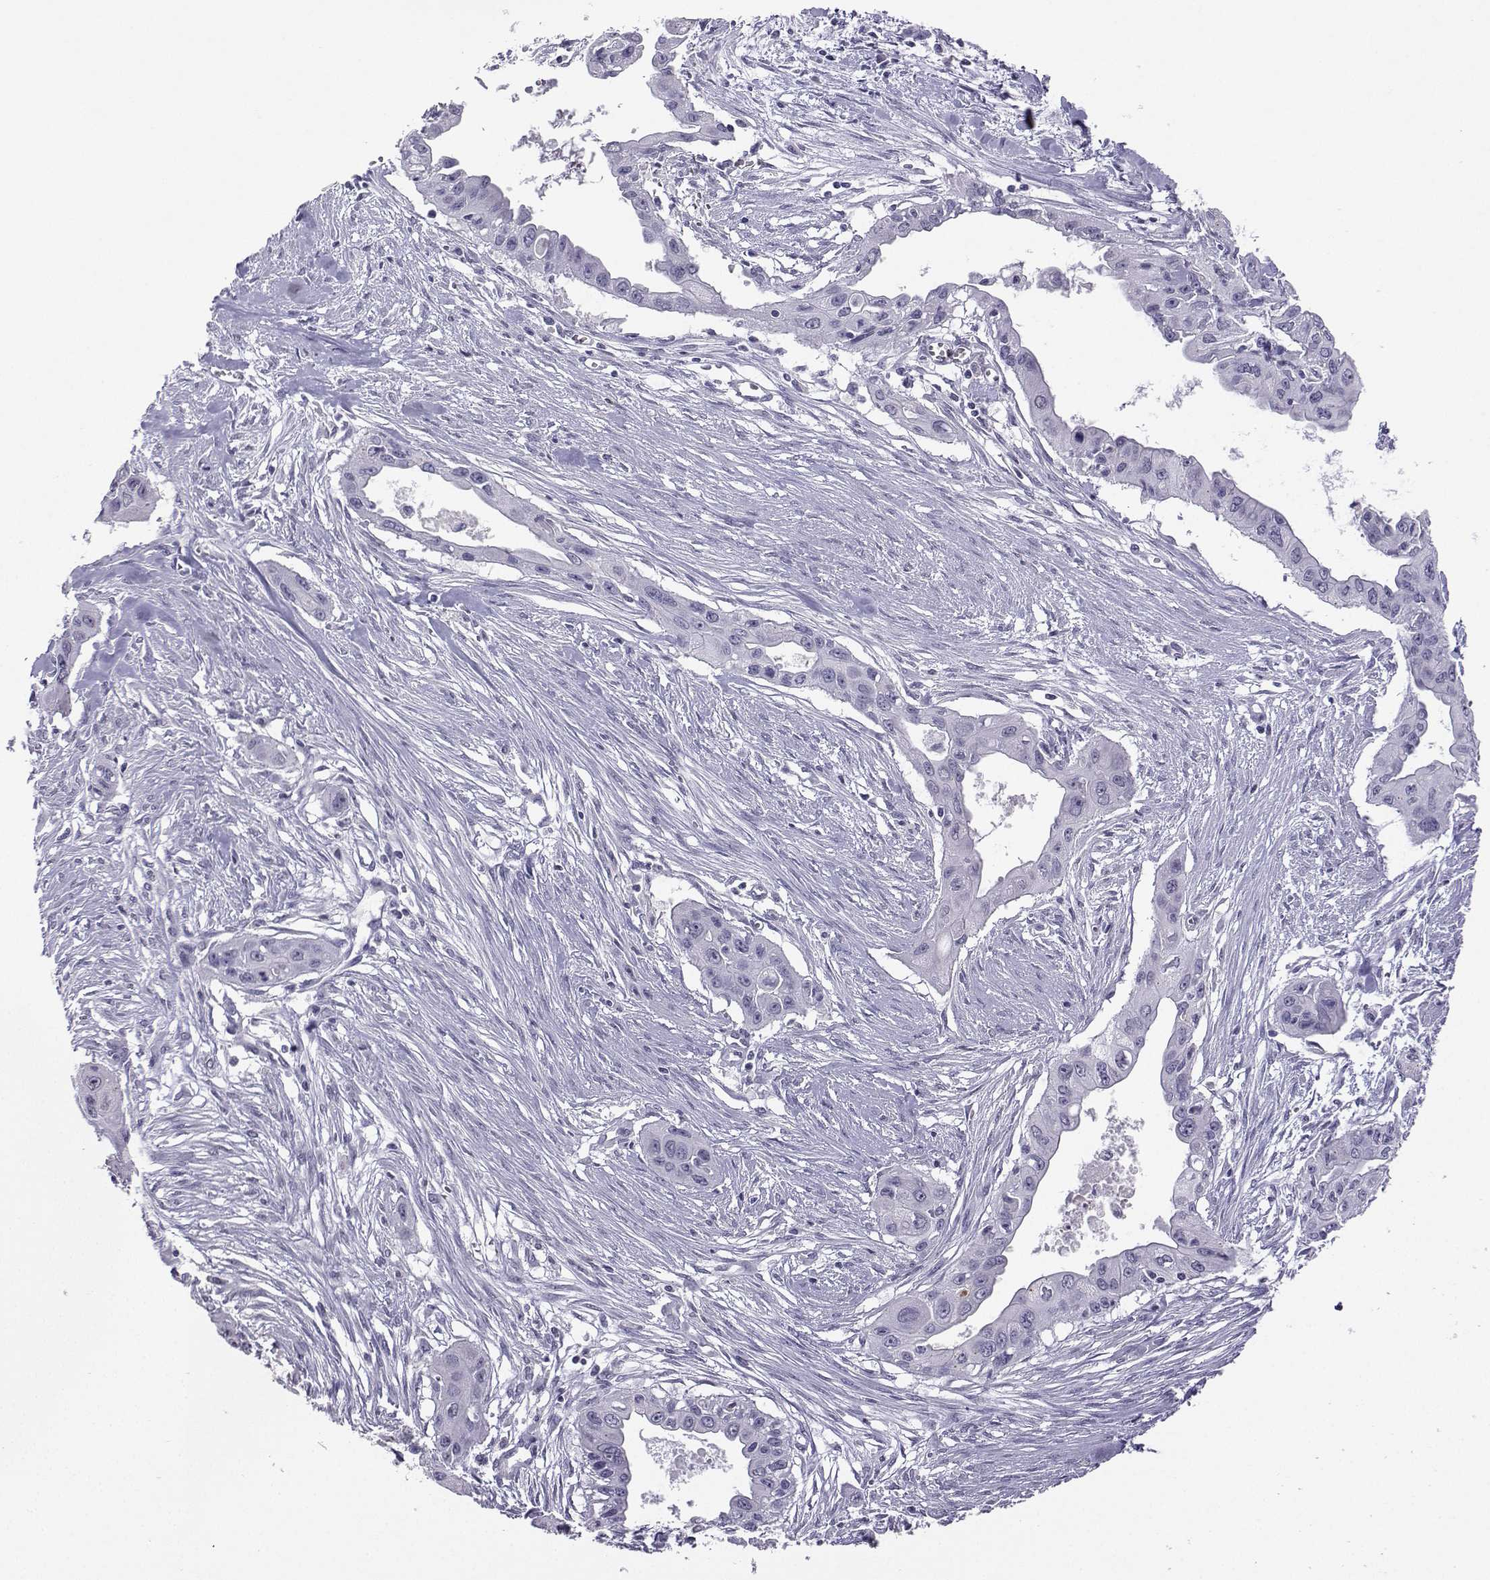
{"staining": {"intensity": "negative", "quantity": "none", "location": "none"}, "tissue": "pancreatic cancer", "cell_type": "Tumor cells", "image_type": "cancer", "snomed": [{"axis": "morphology", "description": "Adenocarcinoma, NOS"}, {"axis": "topography", "description": "Pancreas"}], "caption": "This is an IHC photomicrograph of adenocarcinoma (pancreatic). There is no positivity in tumor cells.", "gene": "TBR1", "patient": {"sex": "male", "age": 60}}